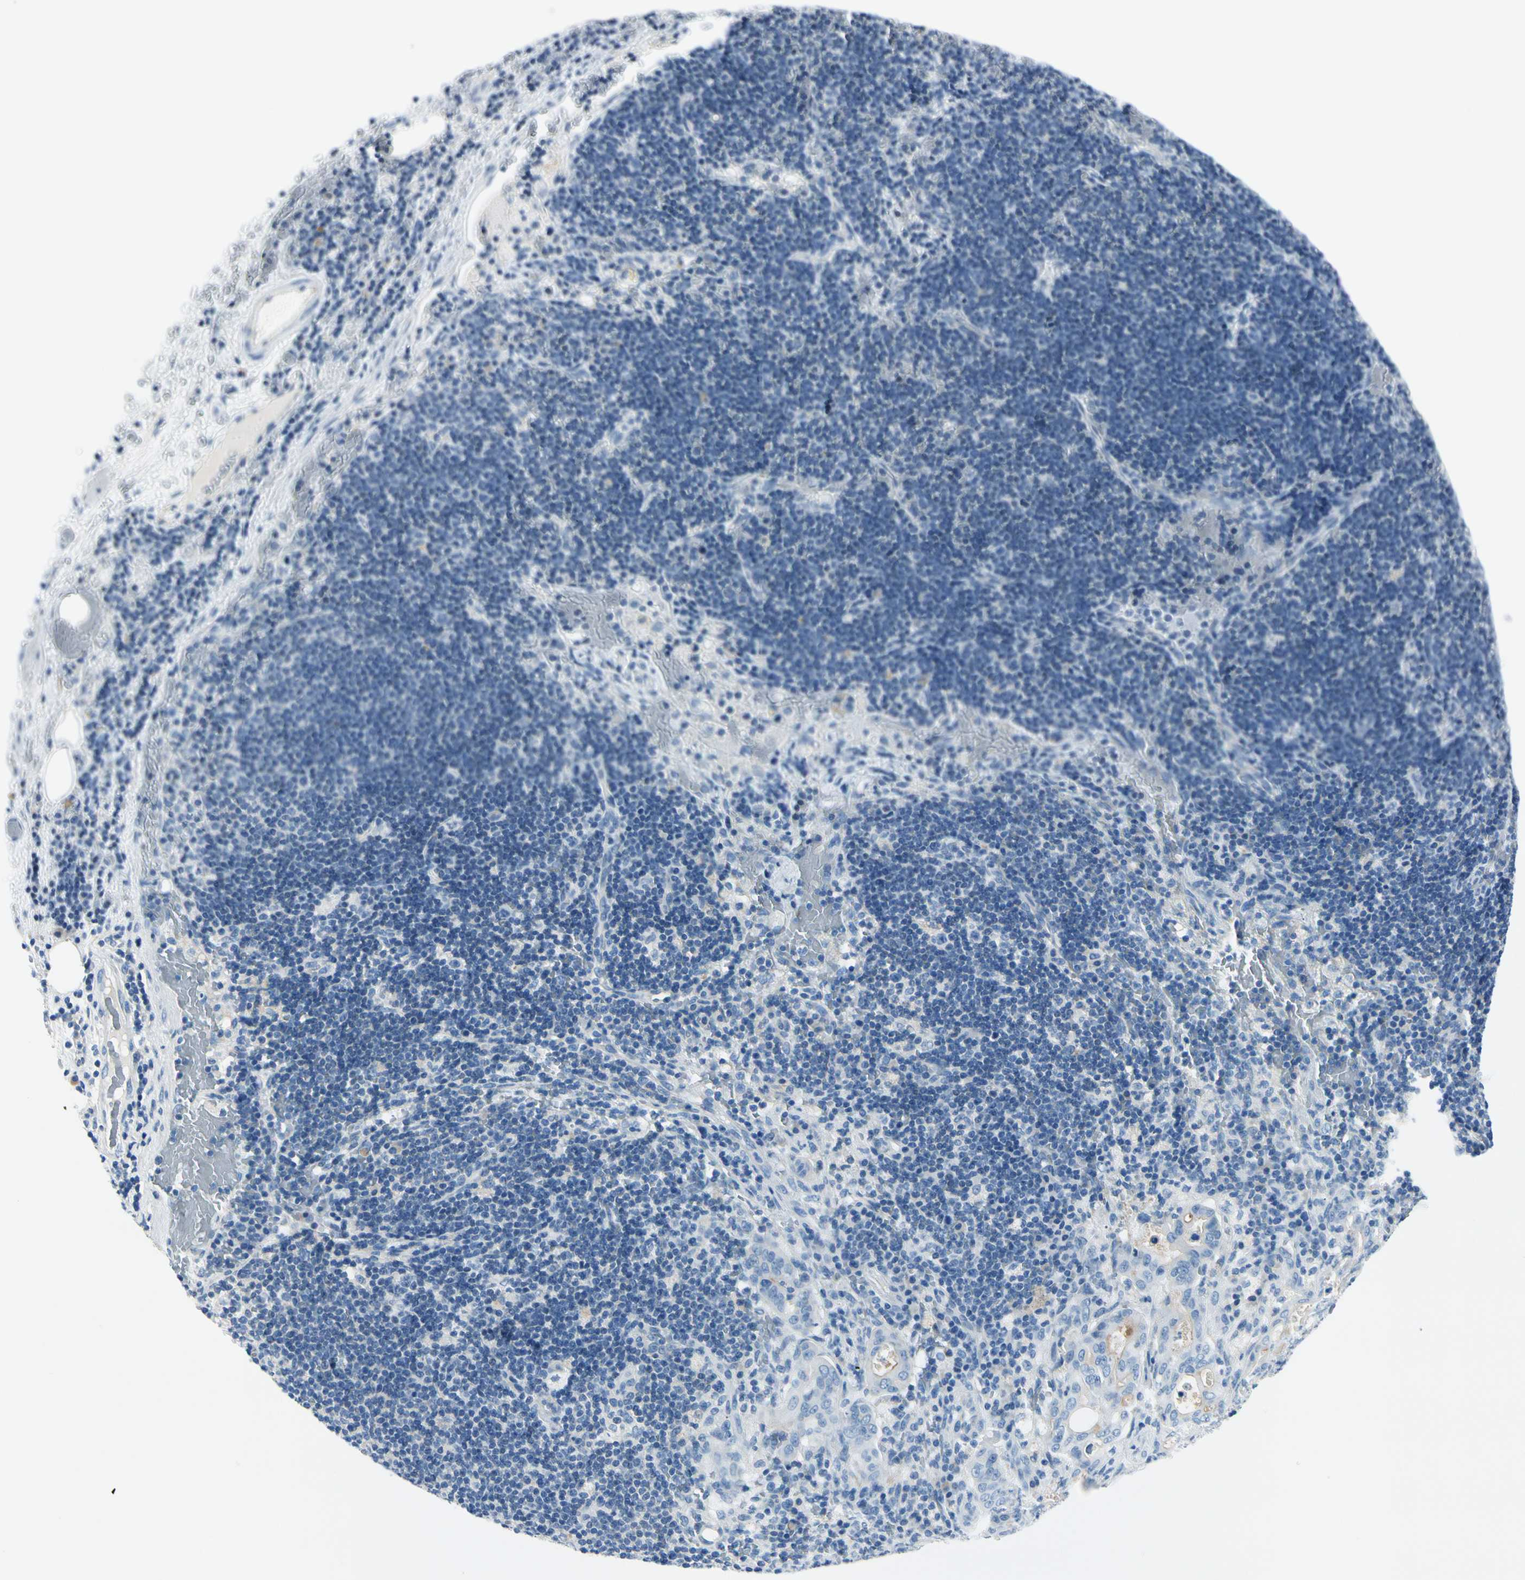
{"staining": {"intensity": "negative", "quantity": "none", "location": "none"}, "tissue": "liver cancer", "cell_type": "Tumor cells", "image_type": "cancer", "snomed": [{"axis": "morphology", "description": "Cholangiocarcinoma"}, {"axis": "topography", "description": "Liver"}], "caption": "Immunohistochemistry (IHC) of cholangiocarcinoma (liver) displays no expression in tumor cells.", "gene": "PEBP1", "patient": {"sex": "female", "age": 68}}